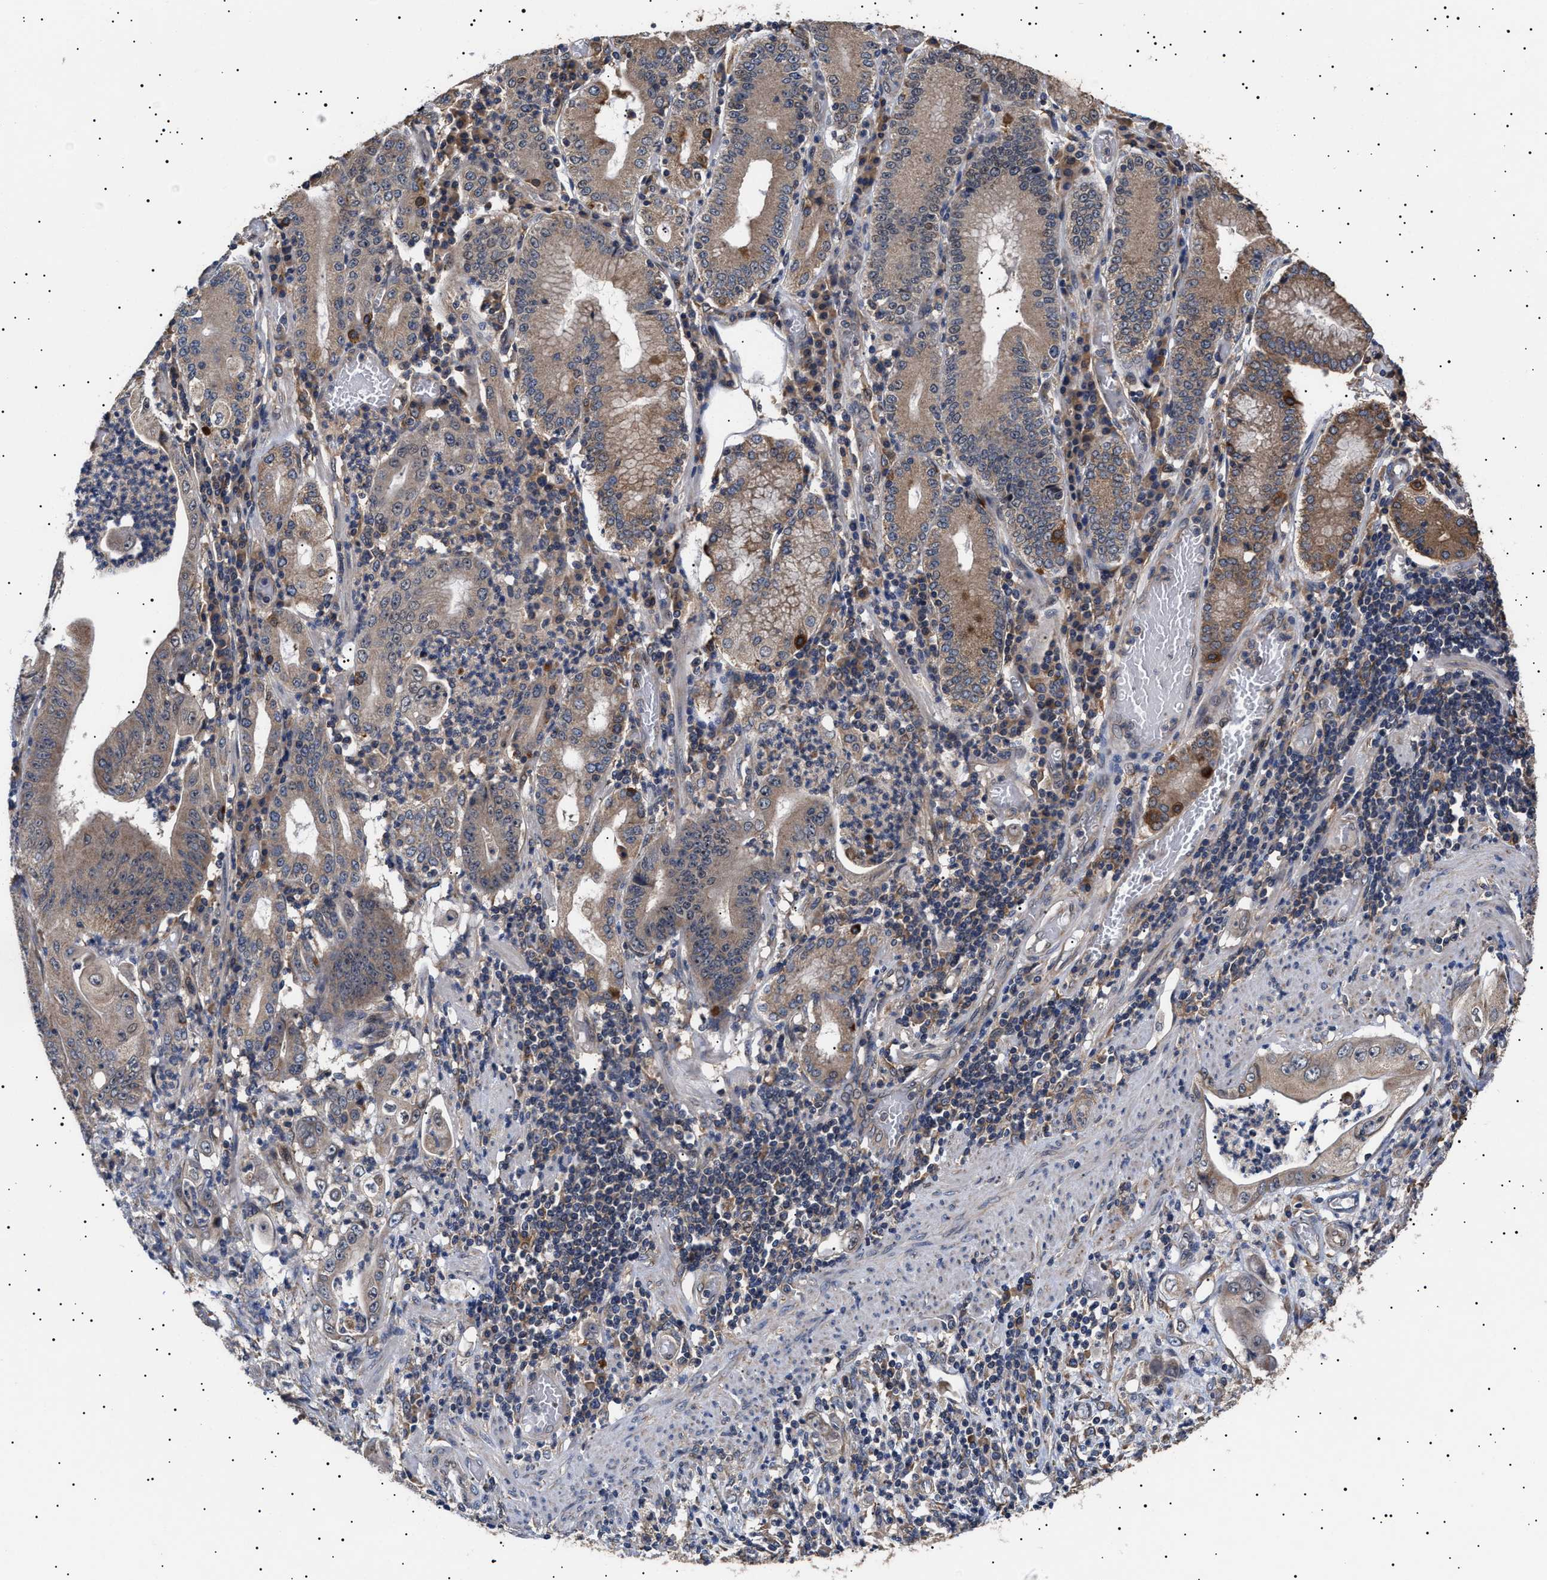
{"staining": {"intensity": "moderate", "quantity": "25%-75%", "location": "cytoplasmic/membranous"}, "tissue": "stomach cancer", "cell_type": "Tumor cells", "image_type": "cancer", "snomed": [{"axis": "morphology", "description": "Adenocarcinoma, NOS"}, {"axis": "topography", "description": "Stomach"}], "caption": "This photomicrograph exhibits IHC staining of stomach cancer (adenocarcinoma), with medium moderate cytoplasmic/membranous expression in about 25%-75% of tumor cells.", "gene": "KRBA1", "patient": {"sex": "female", "age": 73}}